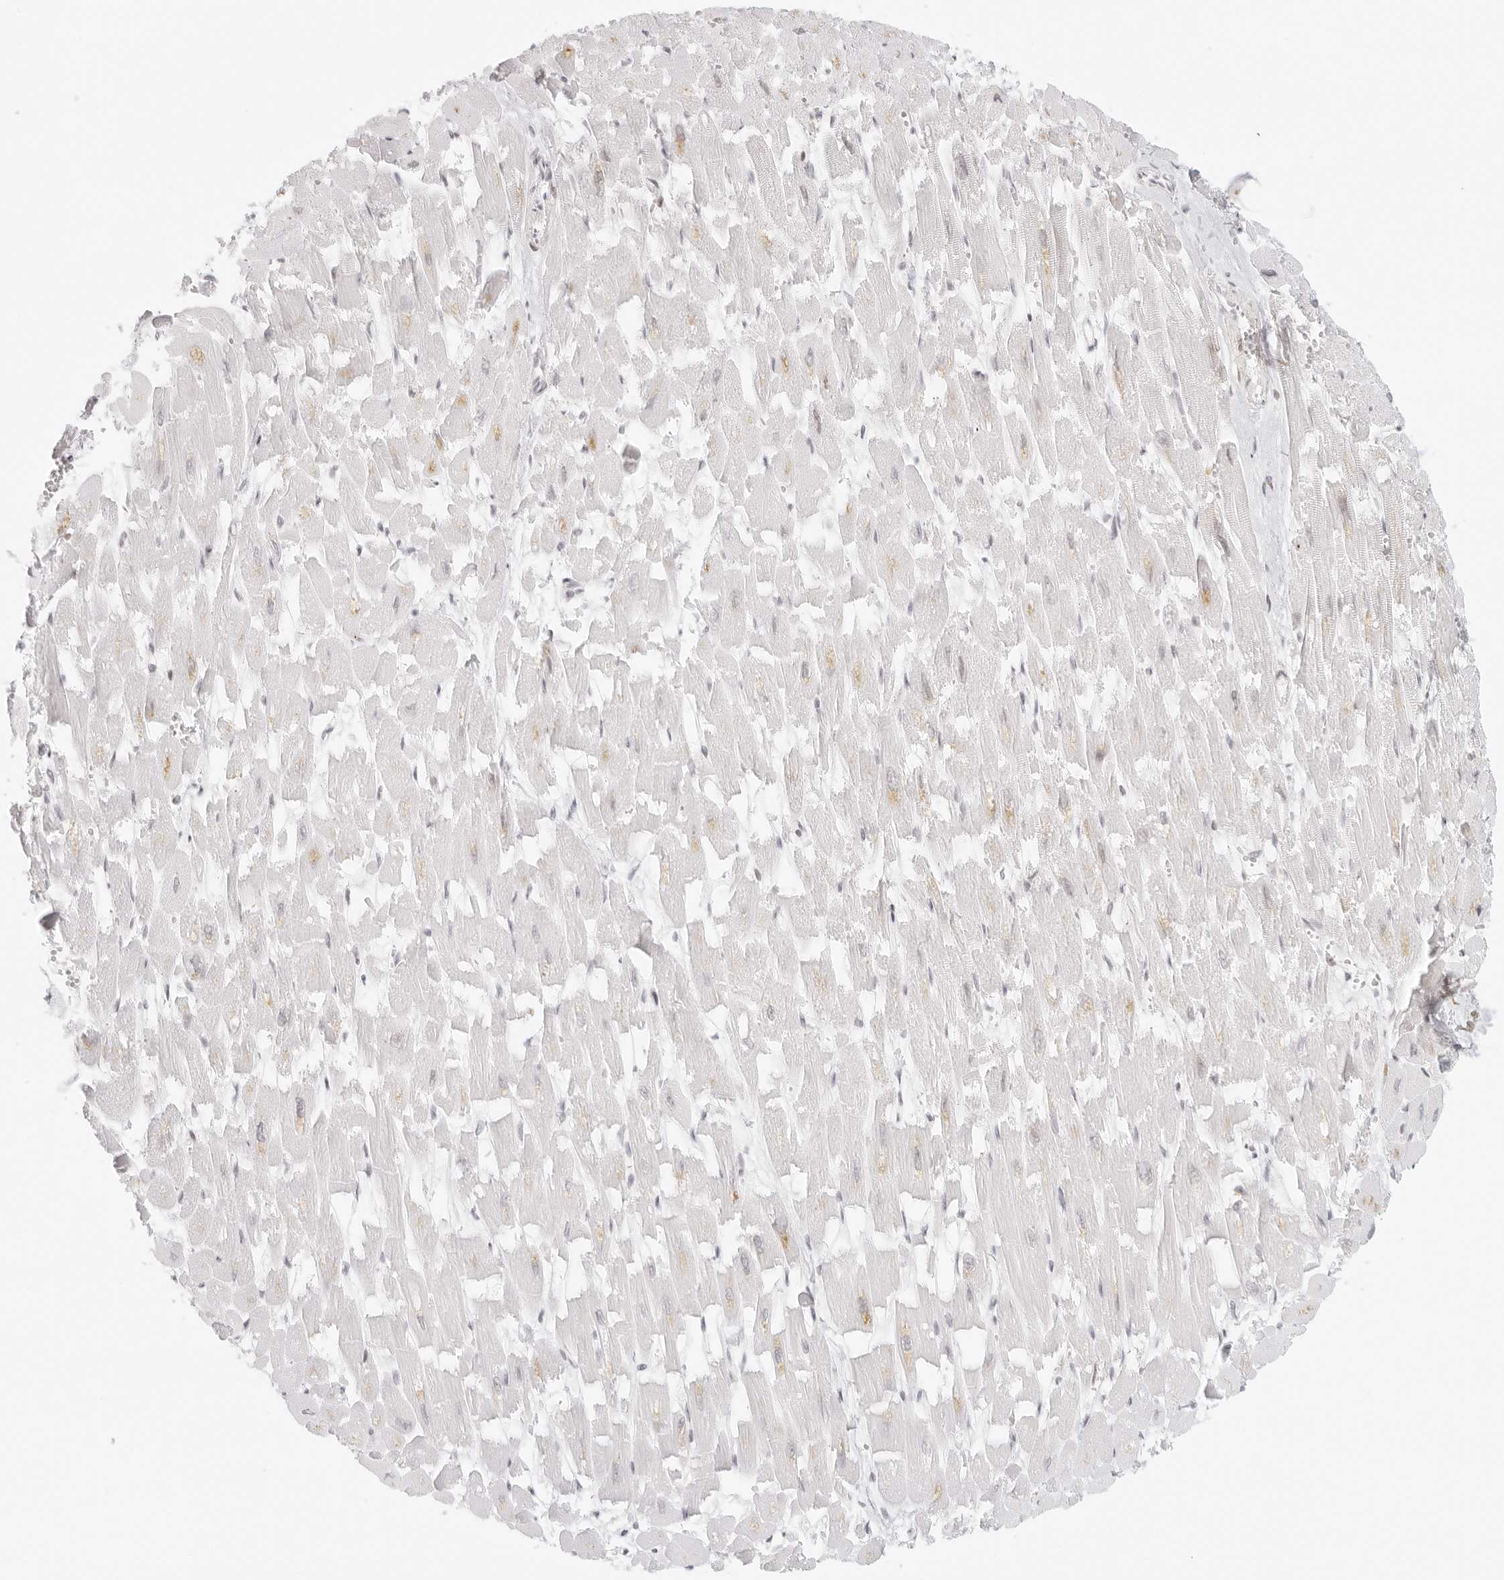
{"staining": {"intensity": "negative", "quantity": "none", "location": "none"}, "tissue": "heart muscle", "cell_type": "Cardiomyocytes", "image_type": "normal", "snomed": [{"axis": "morphology", "description": "Normal tissue, NOS"}, {"axis": "topography", "description": "Heart"}], "caption": "The histopathology image exhibits no staining of cardiomyocytes in benign heart muscle.", "gene": "RCC1", "patient": {"sex": "male", "age": 54}}